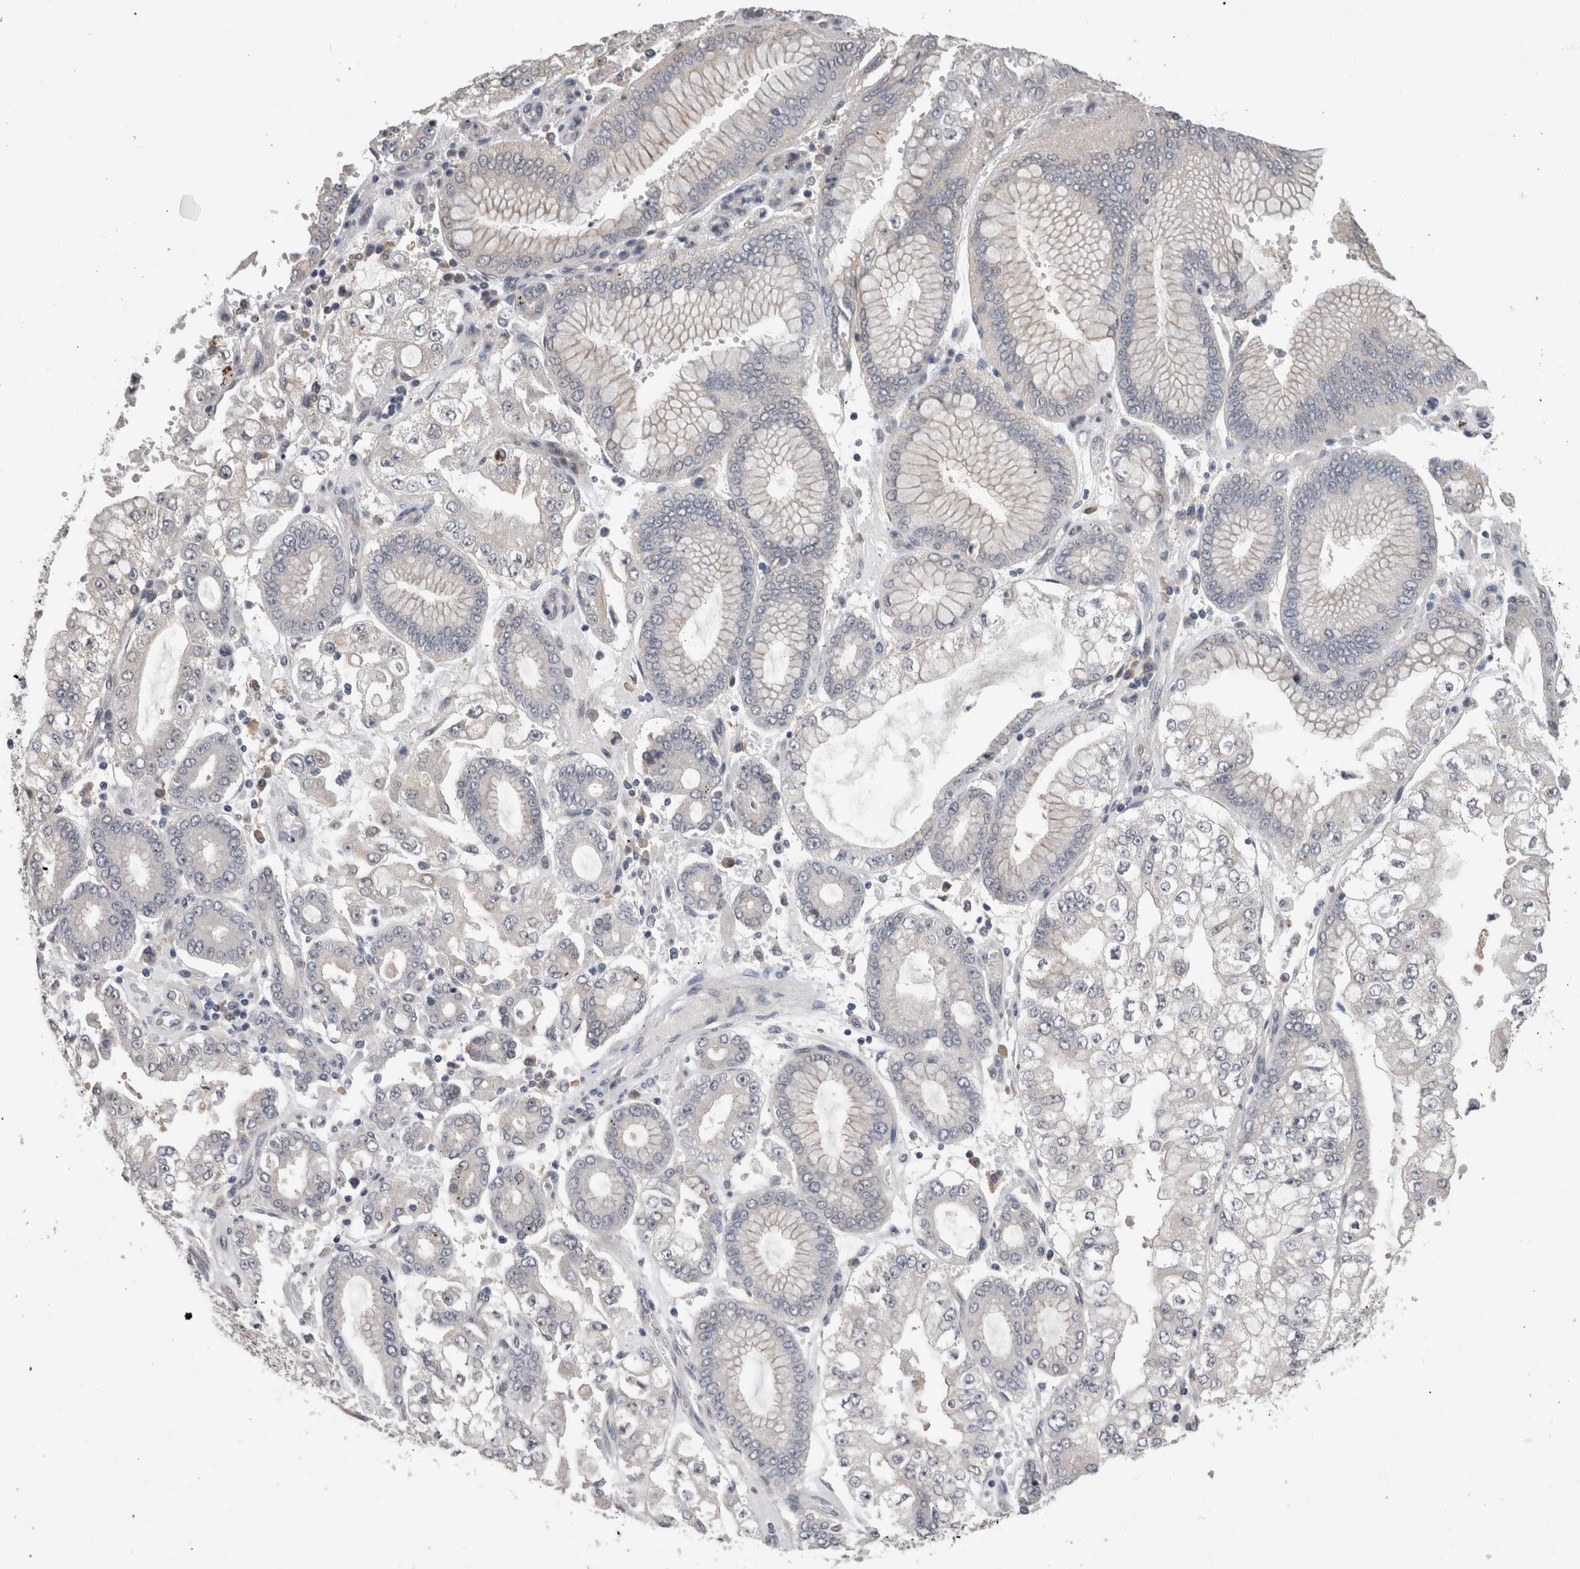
{"staining": {"intensity": "negative", "quantity": "none", "location": "none"}, "tissue": "stomach cancer", "cell_type": "Tumor cells", "image_type": "cancer", "snomed": [{"axis": "morphology", "description": "Adenocarcinoma, NOS"}, {"axis": "topography", "description": "Stomach"}], "caption": "A high-resolution image shows IHC staining of stomach cancer, which shows no significant positivity in tumor cells.", "gene": "DCTN6", "patient": {"sex": "male", "age": 76}}